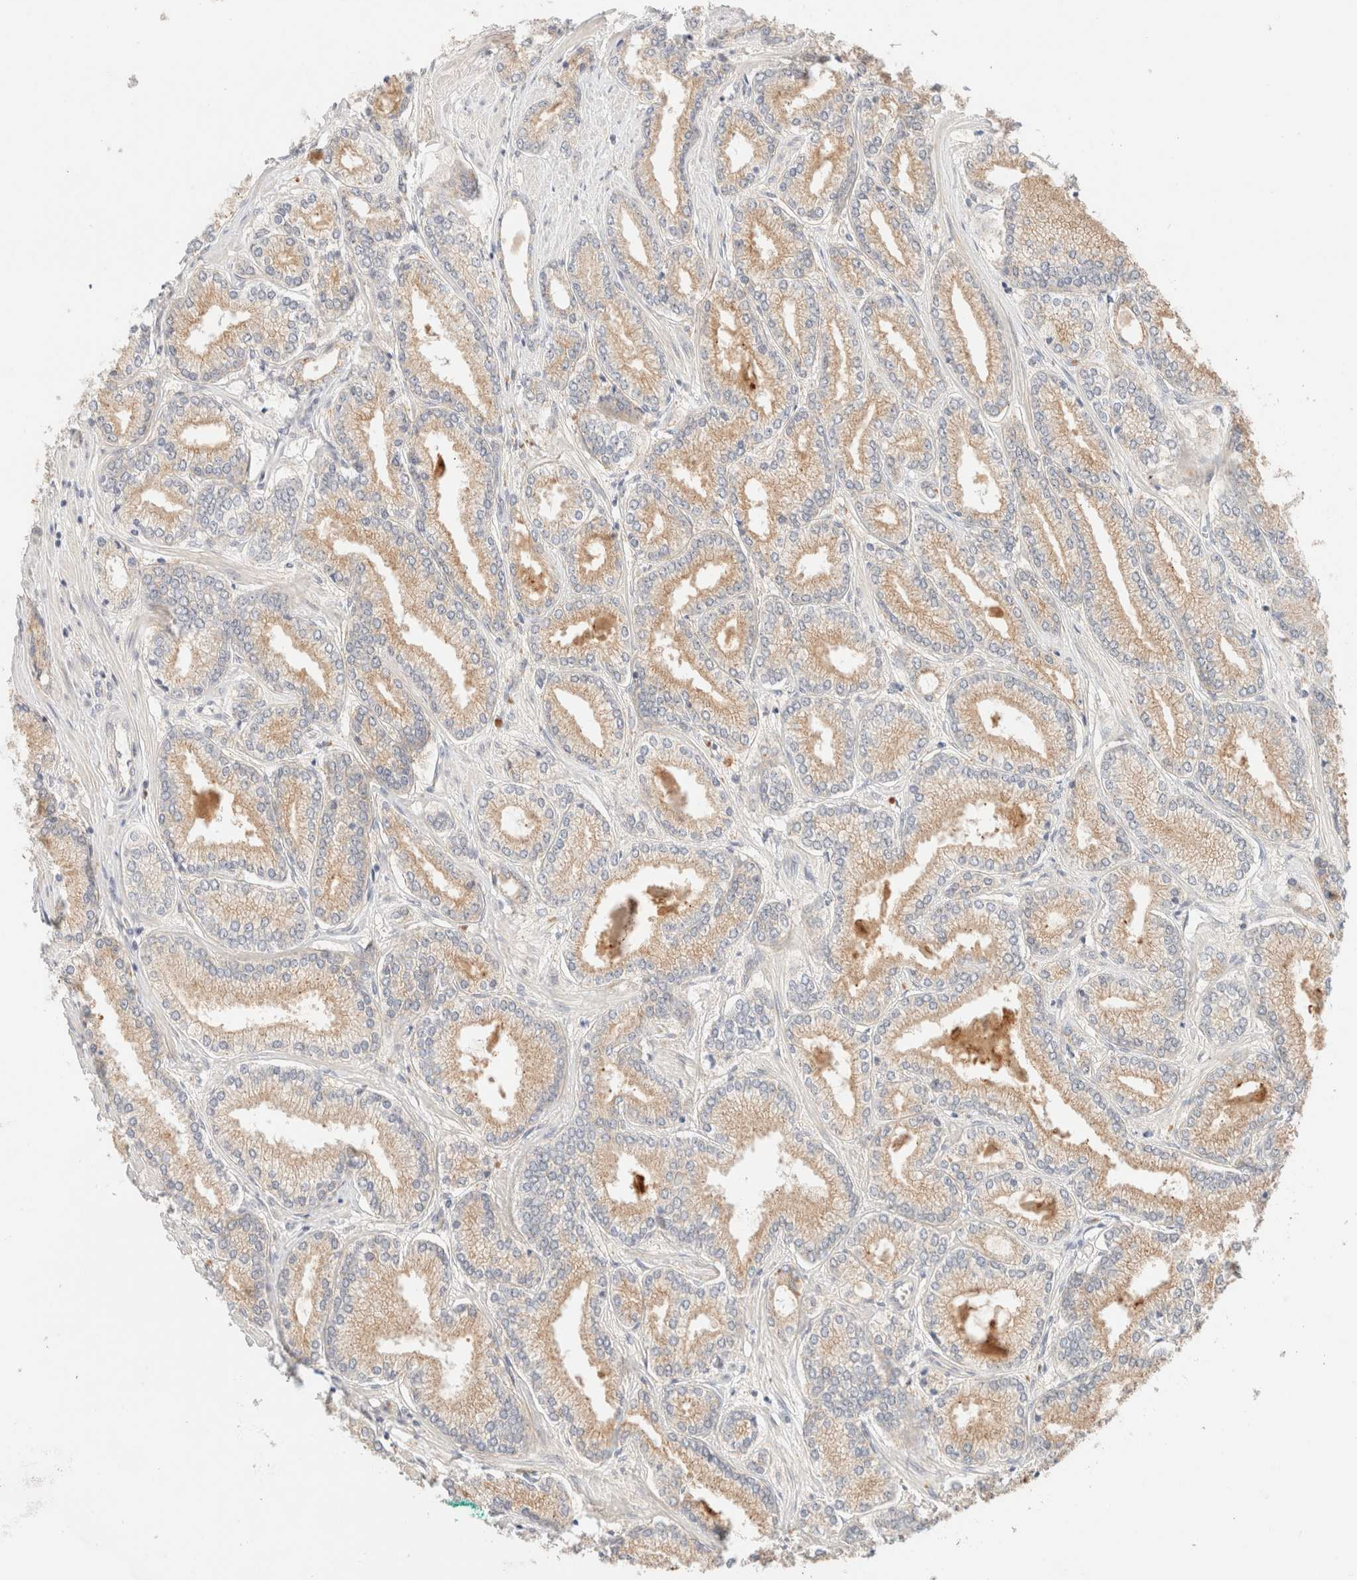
{"staining": {"intensity": "moderate", "quantity": ">75%", "location": "cytoplasmic/membranous"}, "tissue": "prostate cancer", "cell_type": "Tumor cells", "image_type": "cancer", "snomed": [{"axis": "morphology", "description": "Adenocarcinoma, Low grade"}, {"axis": "topography", "description": "Prostate"}], "caption": "A brown stain labels moderate cytoplasmic/membranous expression of a protein in adenocarcinoma (low-grade) (prostate) tumor cells.", "gene": "SGSM2", "patient": {"sex": "male", "age": 62}}